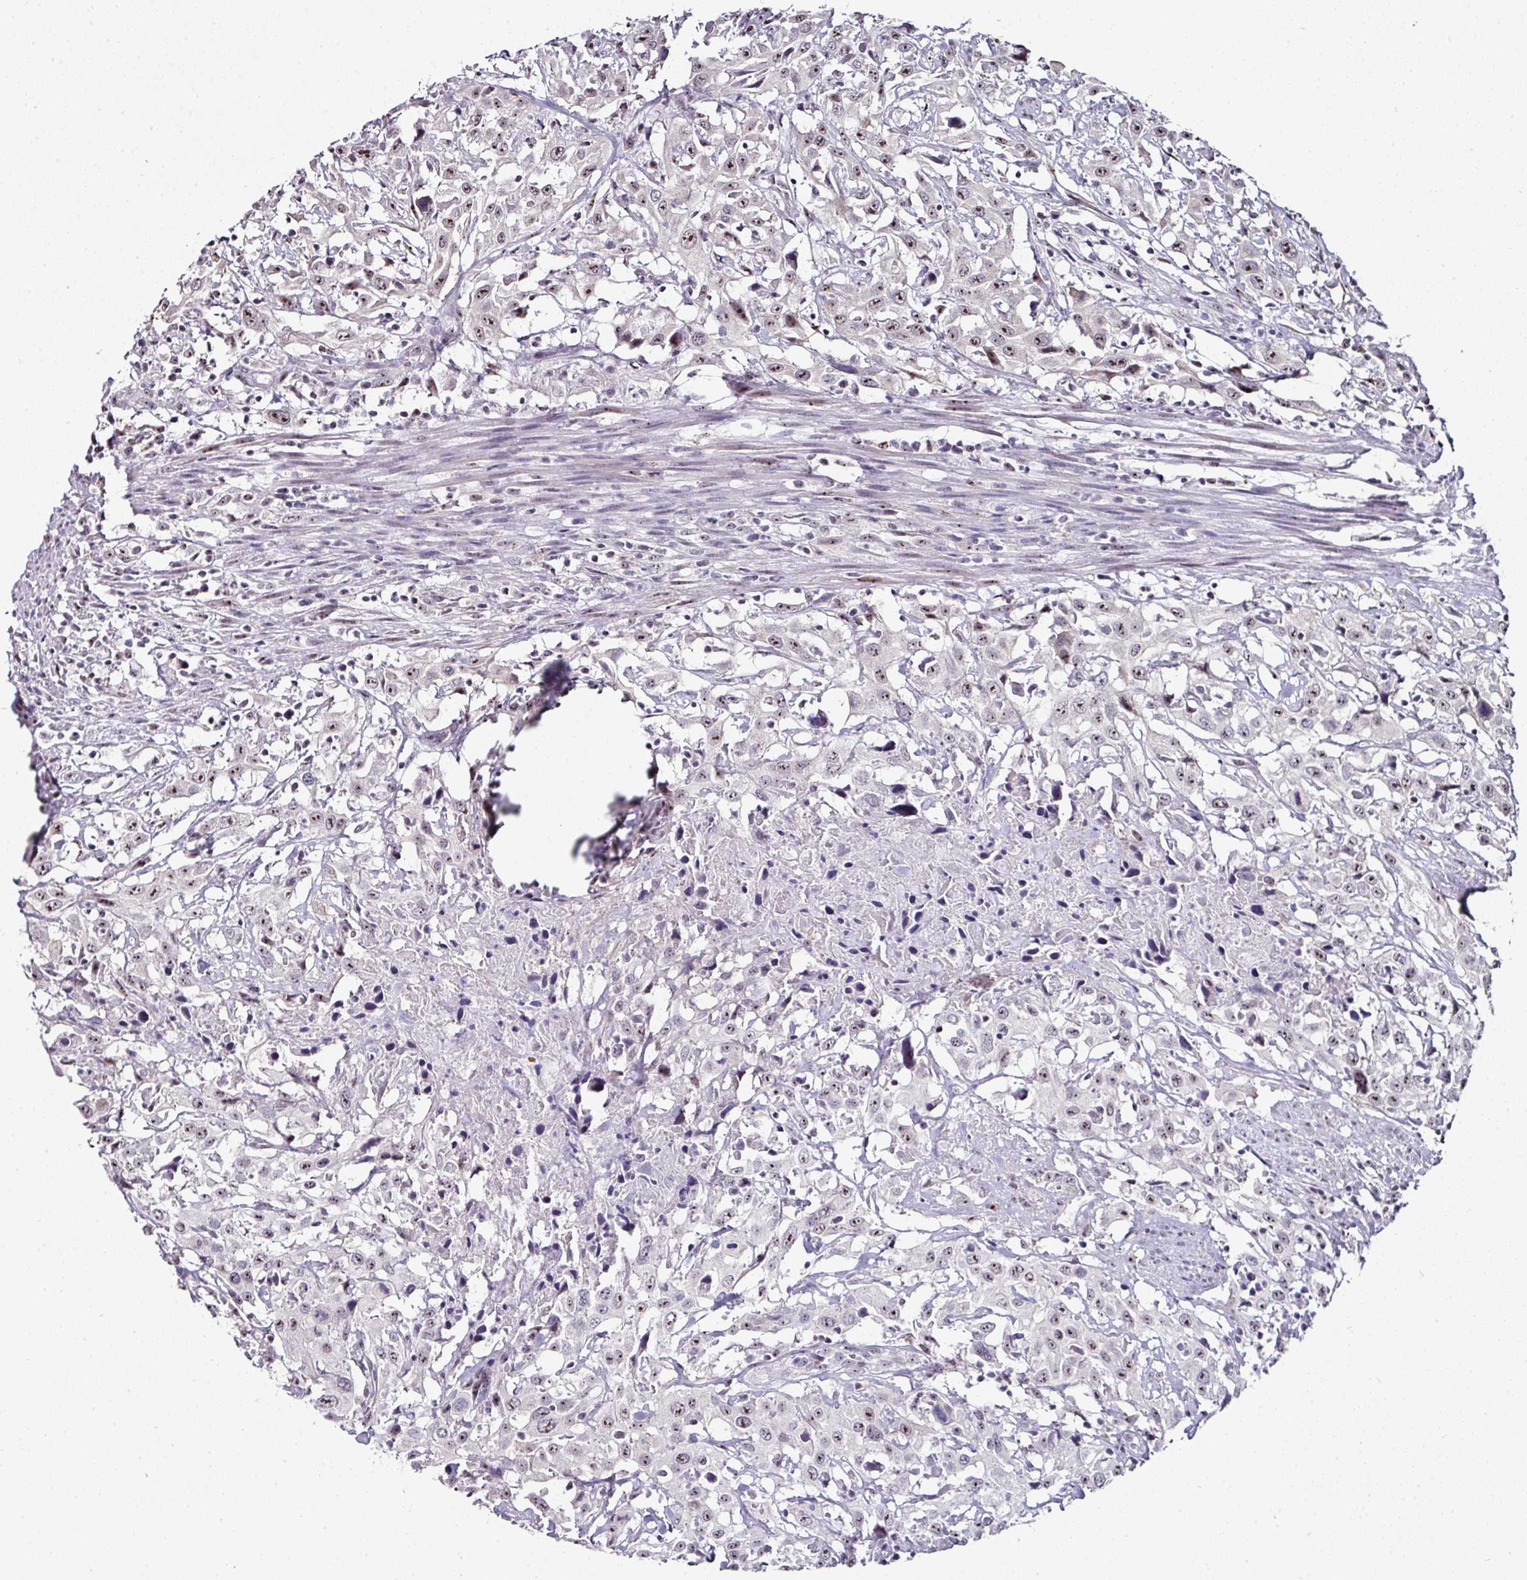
{"staining": {"intensity": "weak", "quantity": "25%-75%", "location": "nuclear"}, "tissue": "urothelial cancer", "cell_type": "Tumor cells", "image_type": "cancer", "snomed": [{"axis": "morphology", "description": "Urothelial carcinoma, High grade"}, {"axis": "topography", "description": "Urinary bladder"}], "caption": "A low amount of weak nuclear expression is present in approximately 25%-75% of tumor cells in urothelial cancer tissue.", "gene": "NACC2", "patient": {"sex": "male", "age": 61}}